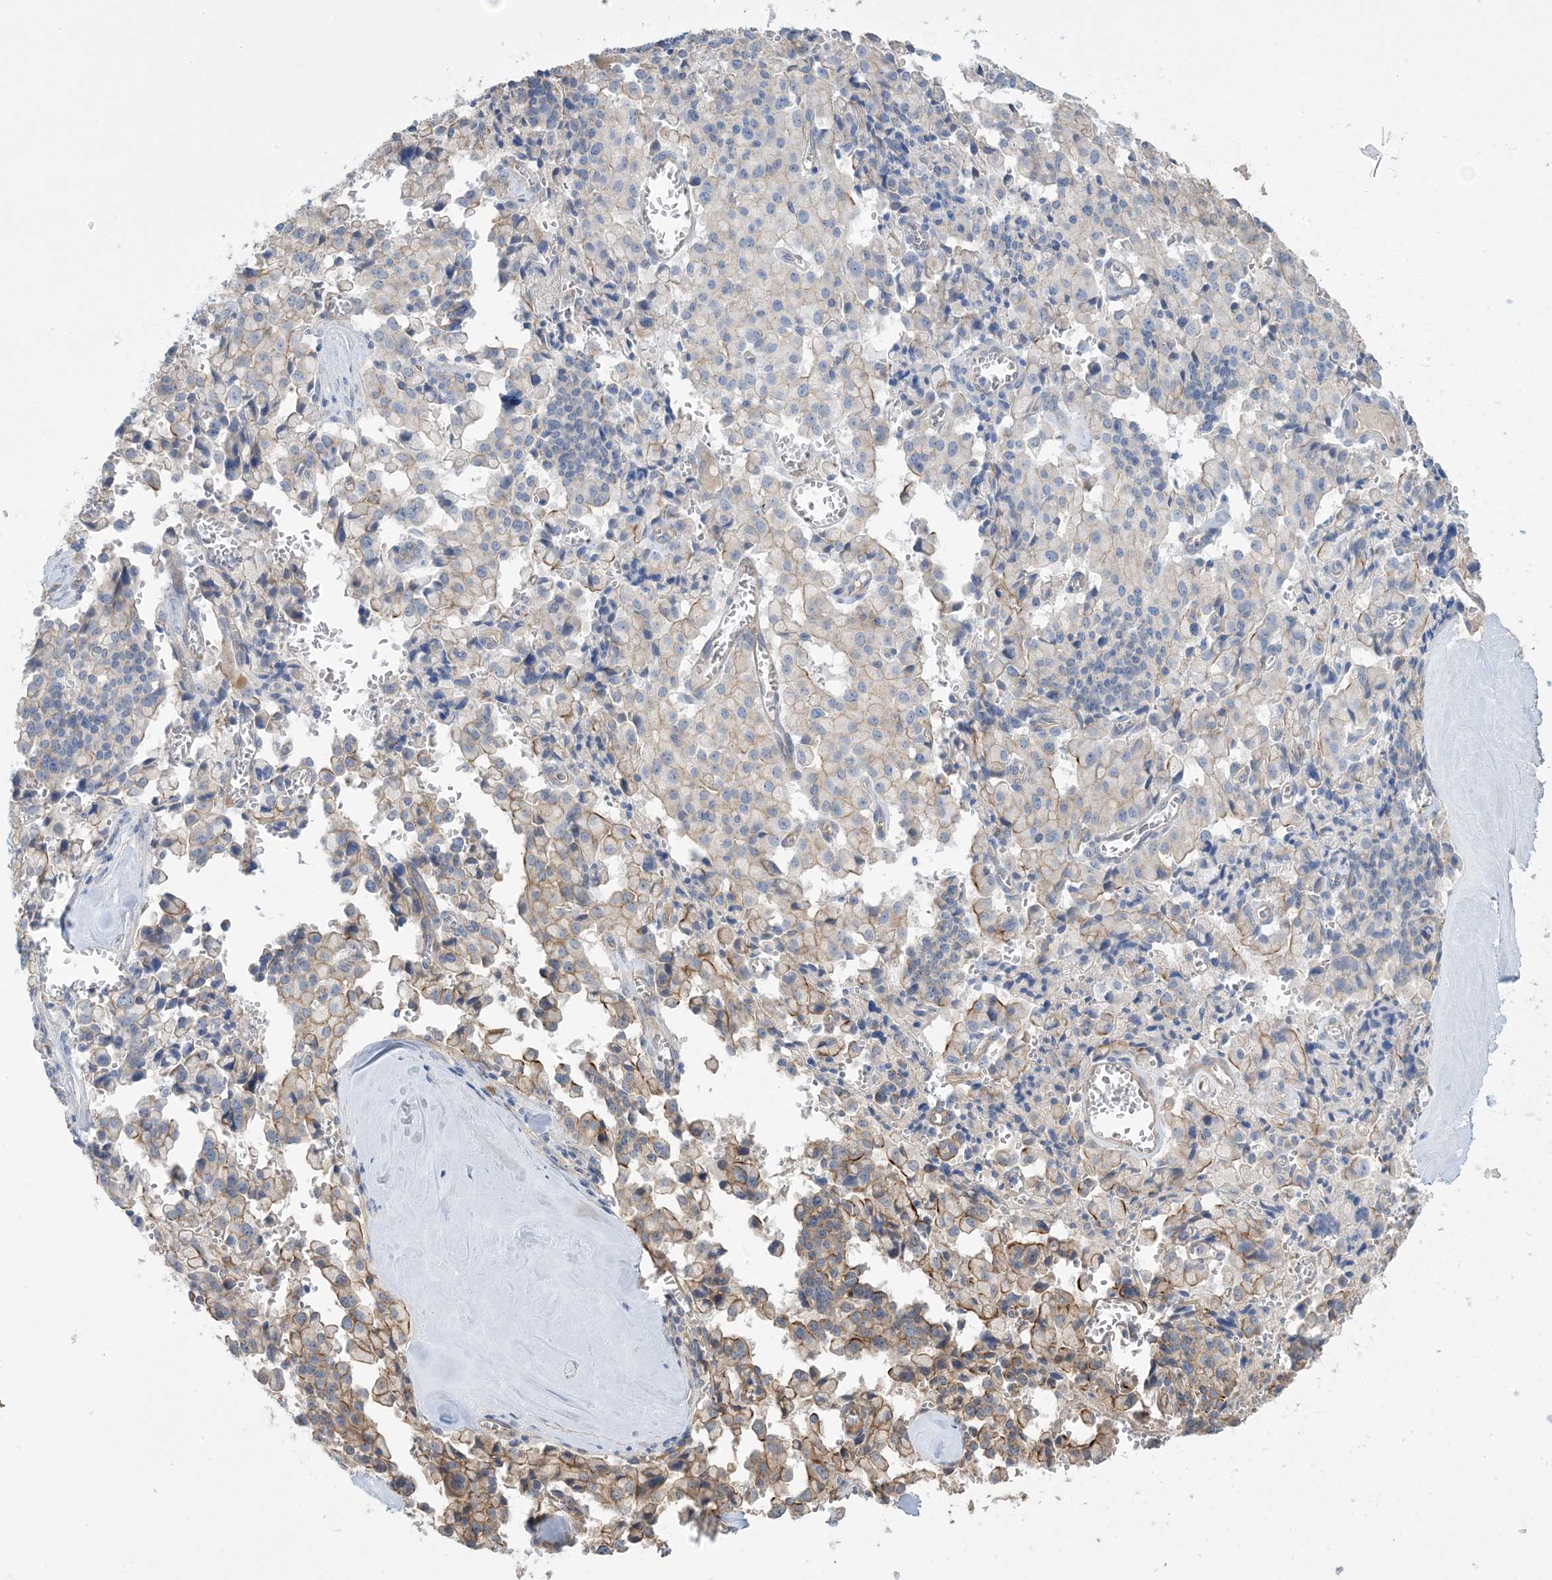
{"staining": {"intensity": "moderate", "quantity": "<25%", "location": "cytoplasmic/membranous"}, "tissue": "pancreatic cancer", "cell_type": "Tumor cells", "image_type": "cancer", "snomed": [{"axis": "morphology", "description": "Adenocarcinoma, NOS"}, {"axis": "topography", "description": "Pancreas"}], "caption": "Protein expression analysis of human adenocarcinoma (pancreatic) reveals moderate cytoplasmic/membranous positivity in approximately <25% of tumor cells.", "gene": "AOC1", "patient": {"sex": "male", "age": 65}}